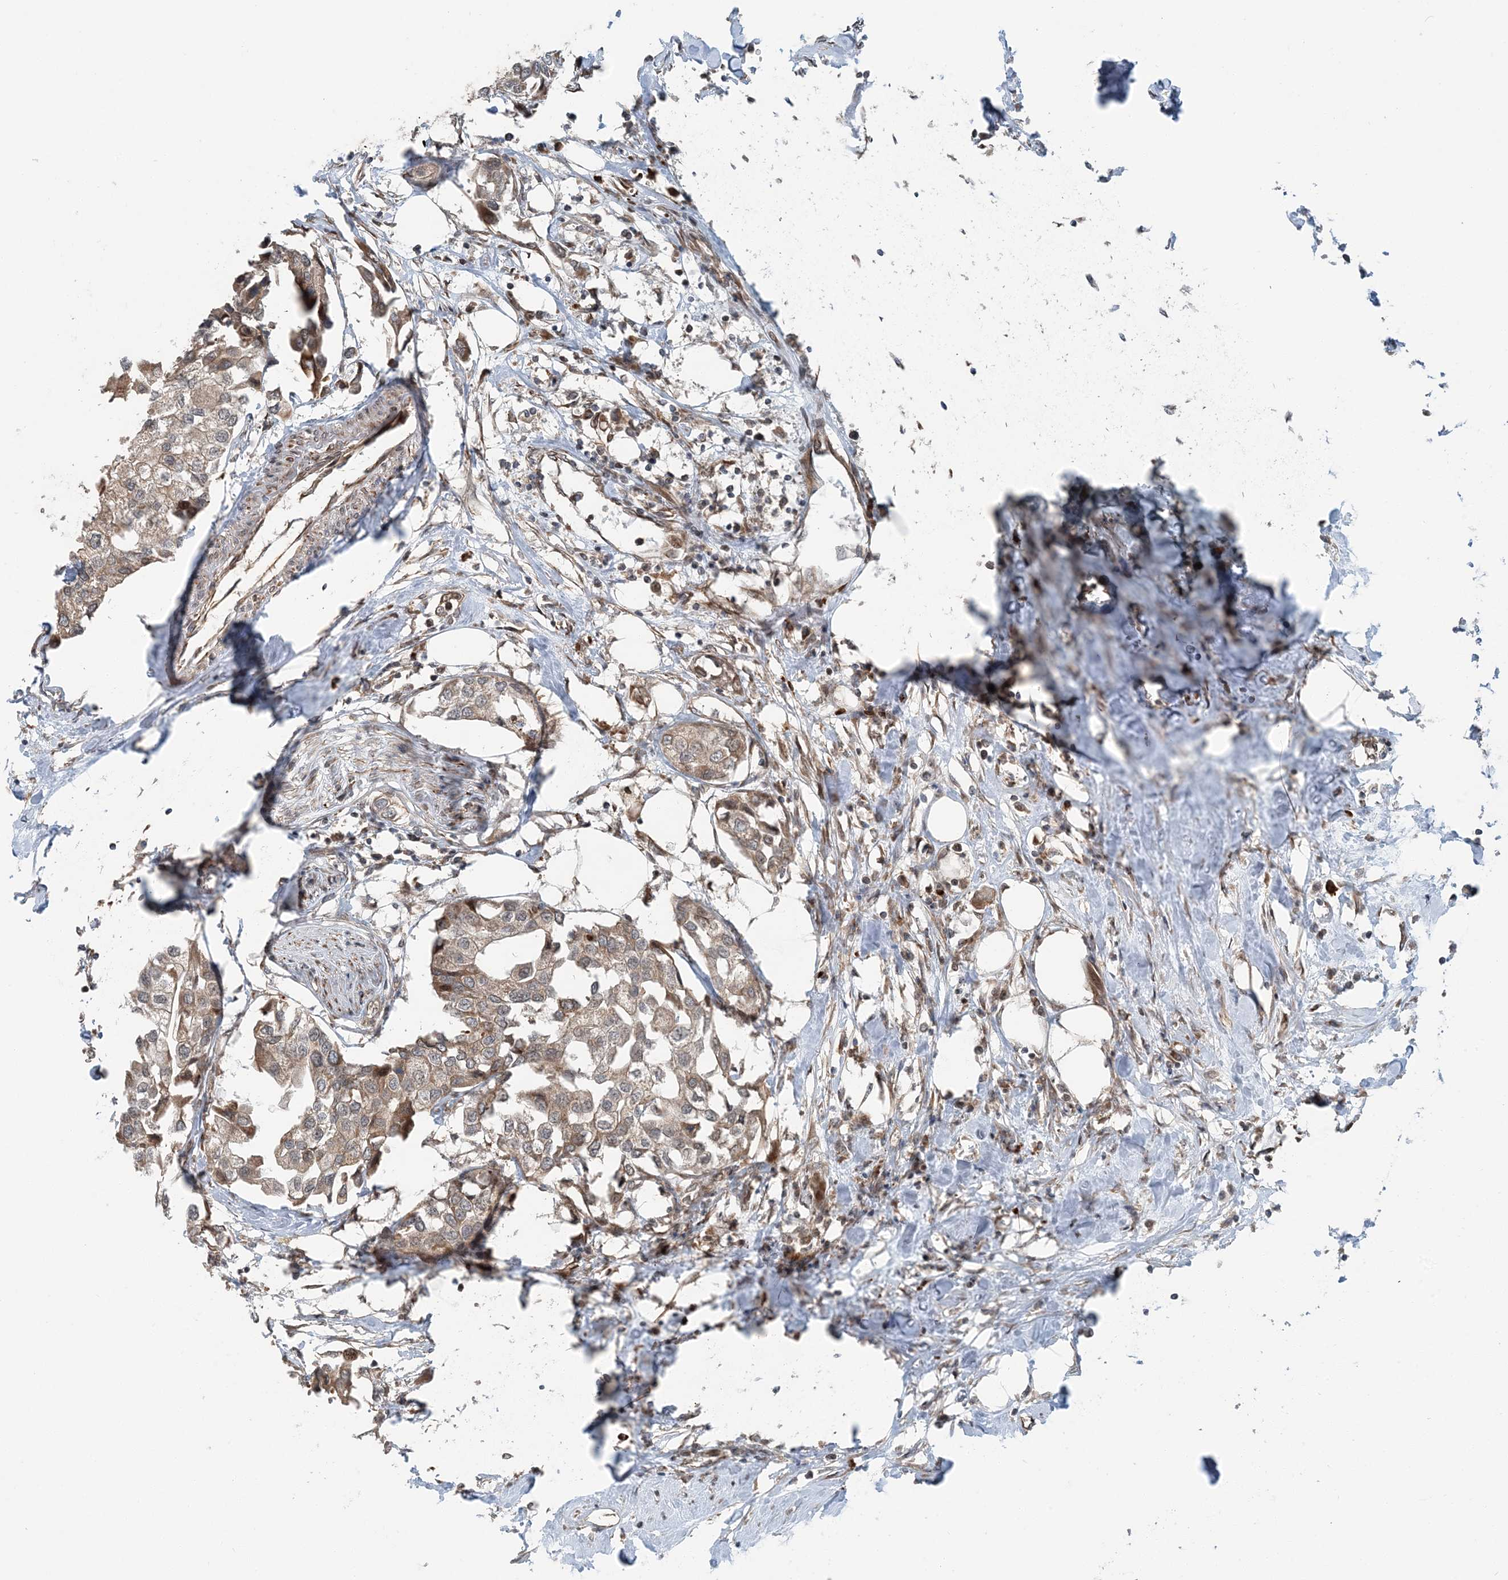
{"staining": {"intensity": "weak", "quantity": ">75%", "location": "cytoplasmic/membranous"}, "tissue": "urothelial cancer", "cell_type": "Tumor cells", "image_type": "cancer", "snomed": [{"axis": "morphology", "description": "Urothelial carcinoma, High grade"}, {"axis": "topography", "description": "Urinary bladder"}], "caption": "Approximately >75% of tumor cells in human urothelial cancer display weak cytoplasmic/membranous protein positivity as visualized by brown immunohistochemical staining.", "gene": "EDEM2", "patient": {"sex": "male", "age": 64}}